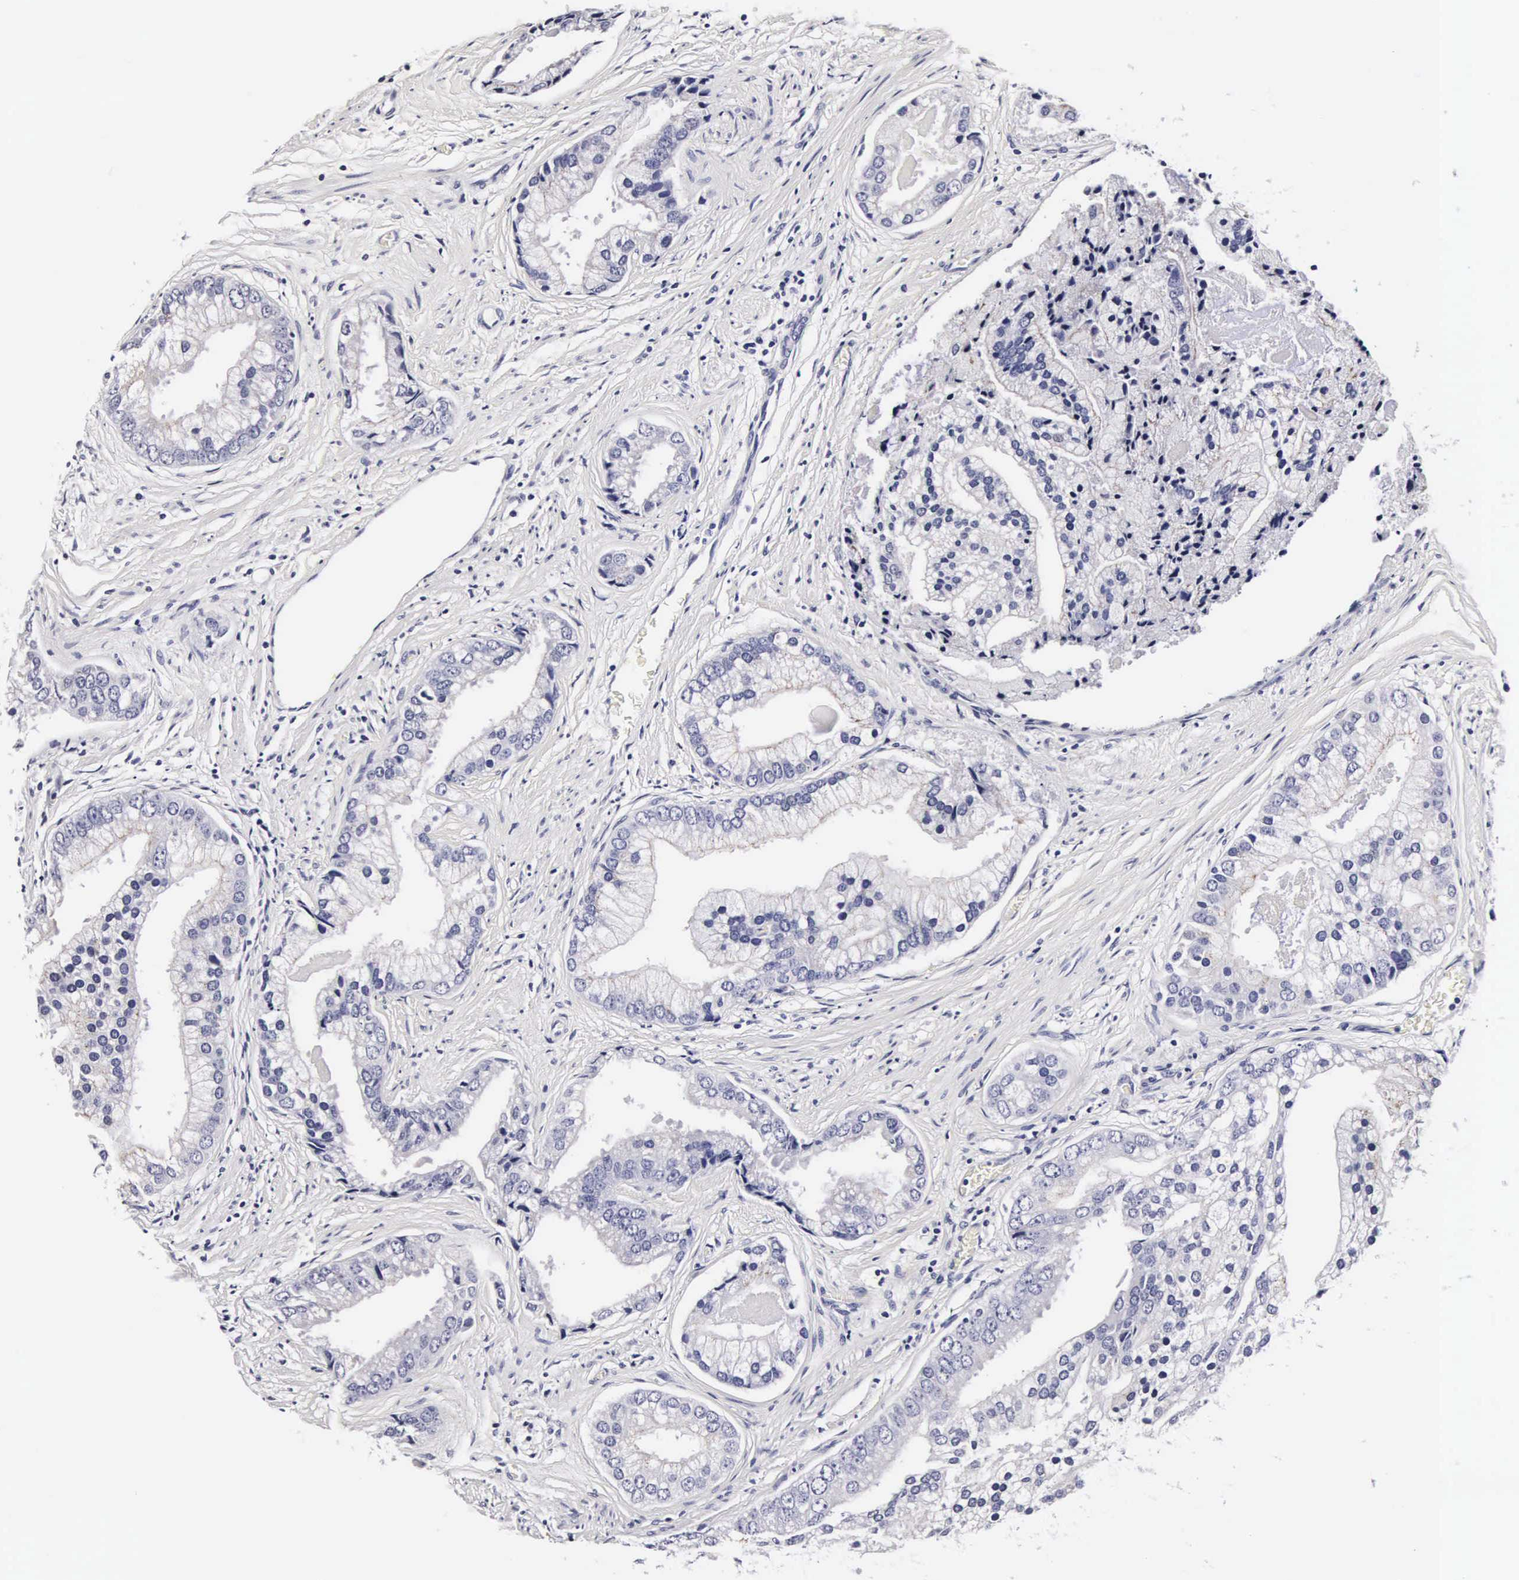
{"staining": {"intensity": "negative", "quantity": "none", "location": "none"}, "tissue": "prostate cancer", "cell_type": "Tumor cells", "image_type": "cancer", "snomed": [{"axis": "morphology", "description": "Adenocarcinoma, Low grade"}, {"axis": "topography", "description": "Prostate"}], "caption": "This is an immunohistochemistry (IHC) image of prostate cancer. There is no positivity in tumor cells.", "gene": "RNASE6", "patient": {"sex": "male", "age": 71}}